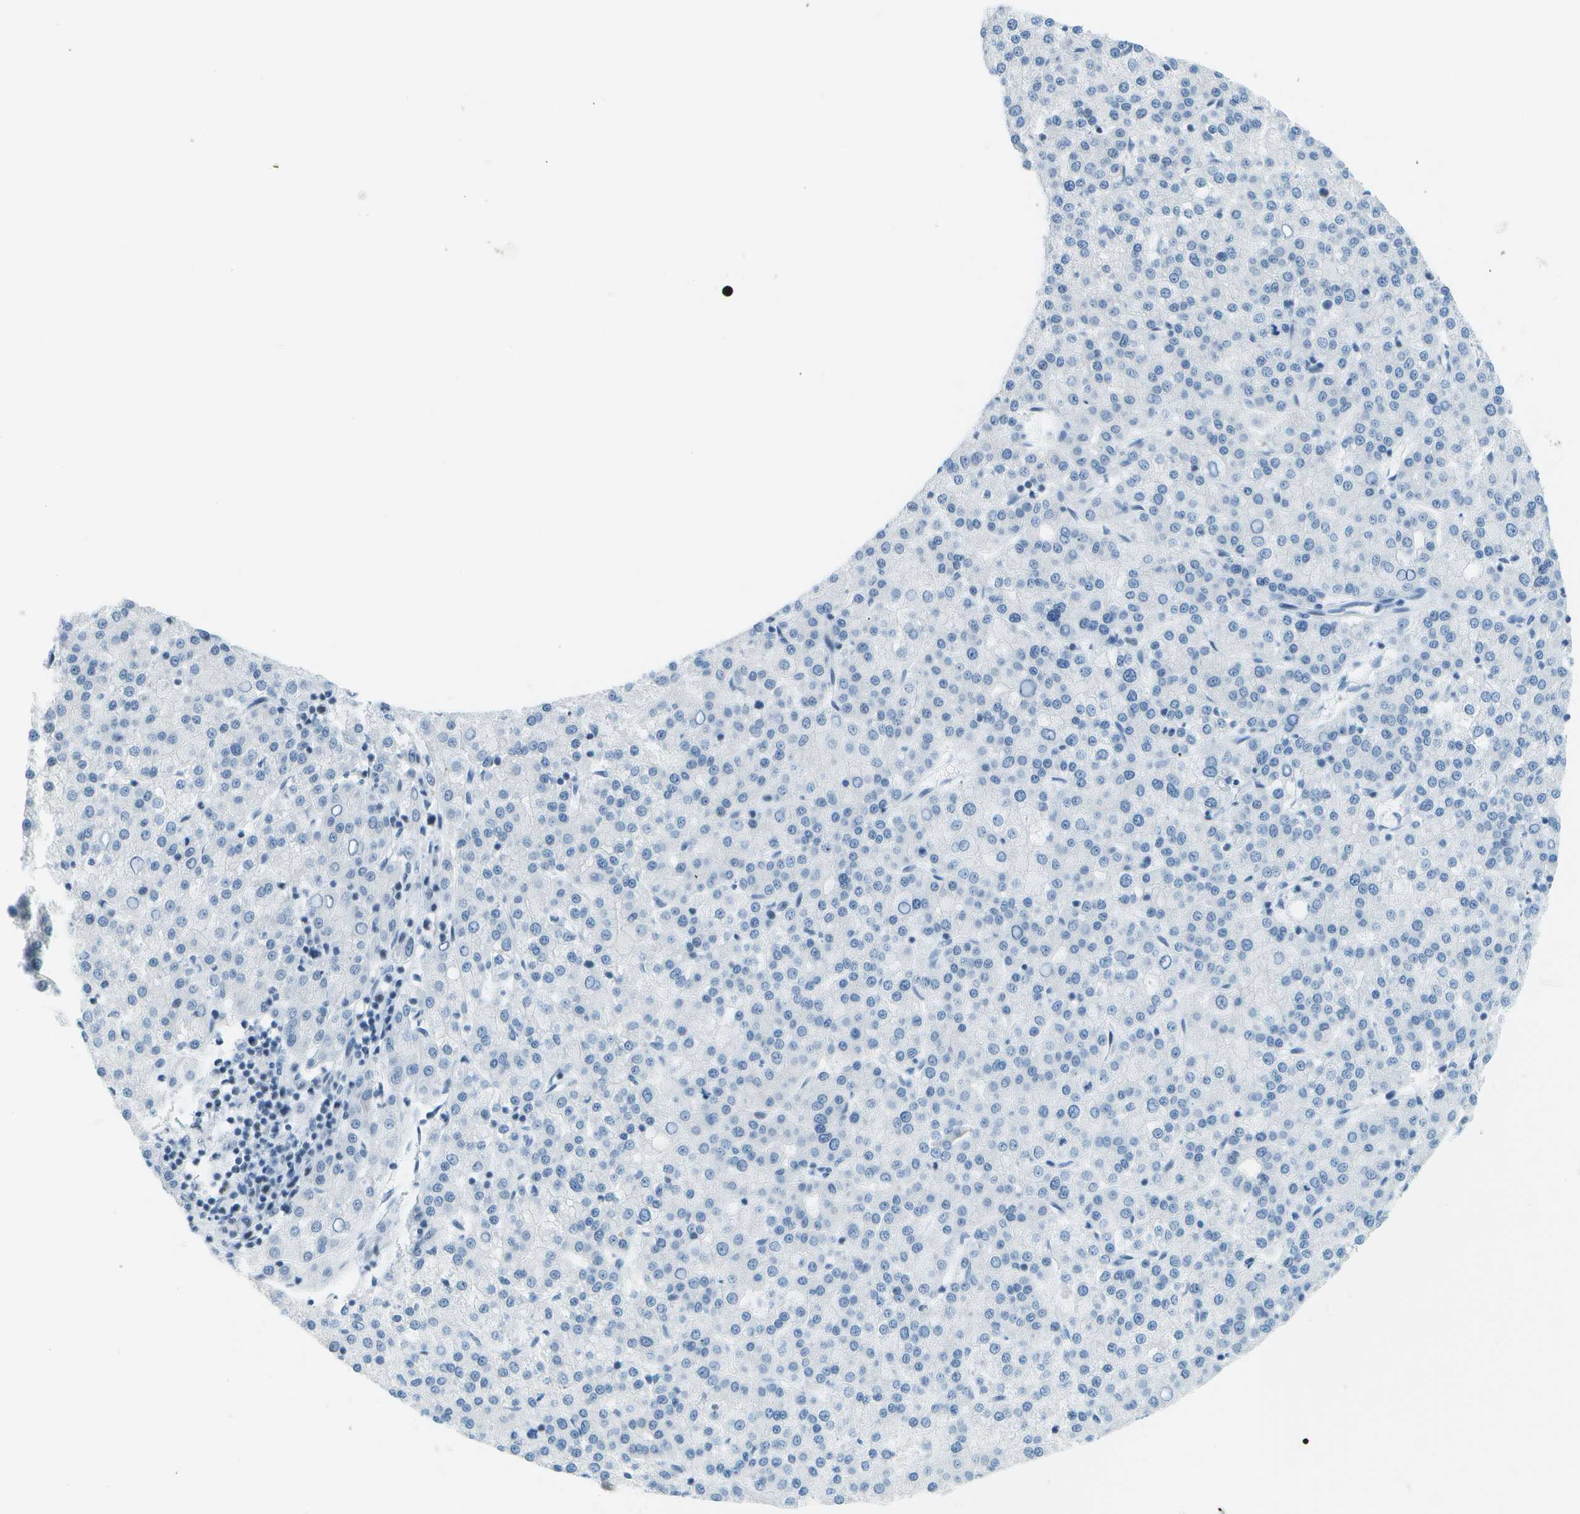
{"staining": {"intensity": "negative", "quantity": "none", "location": "none"}, "tissue": "liver cancer", "cell_type": "Tumor cells", "image_type": "cancer", "snomed": [{"axis": "morphology", "description": "Carcinoma, Hepatocellular, NOS"}, {"axis": "topography", "description": "Liver"}], "caption": "An IHC histopathology image of liver cancer (hepatocellular carcinoma) is shown. There is no staining in tumor cells of liver cancer (hepatocellular carcinoma).", "gene": "NEK11", "patient": {"sex": "female", "age": 58}}